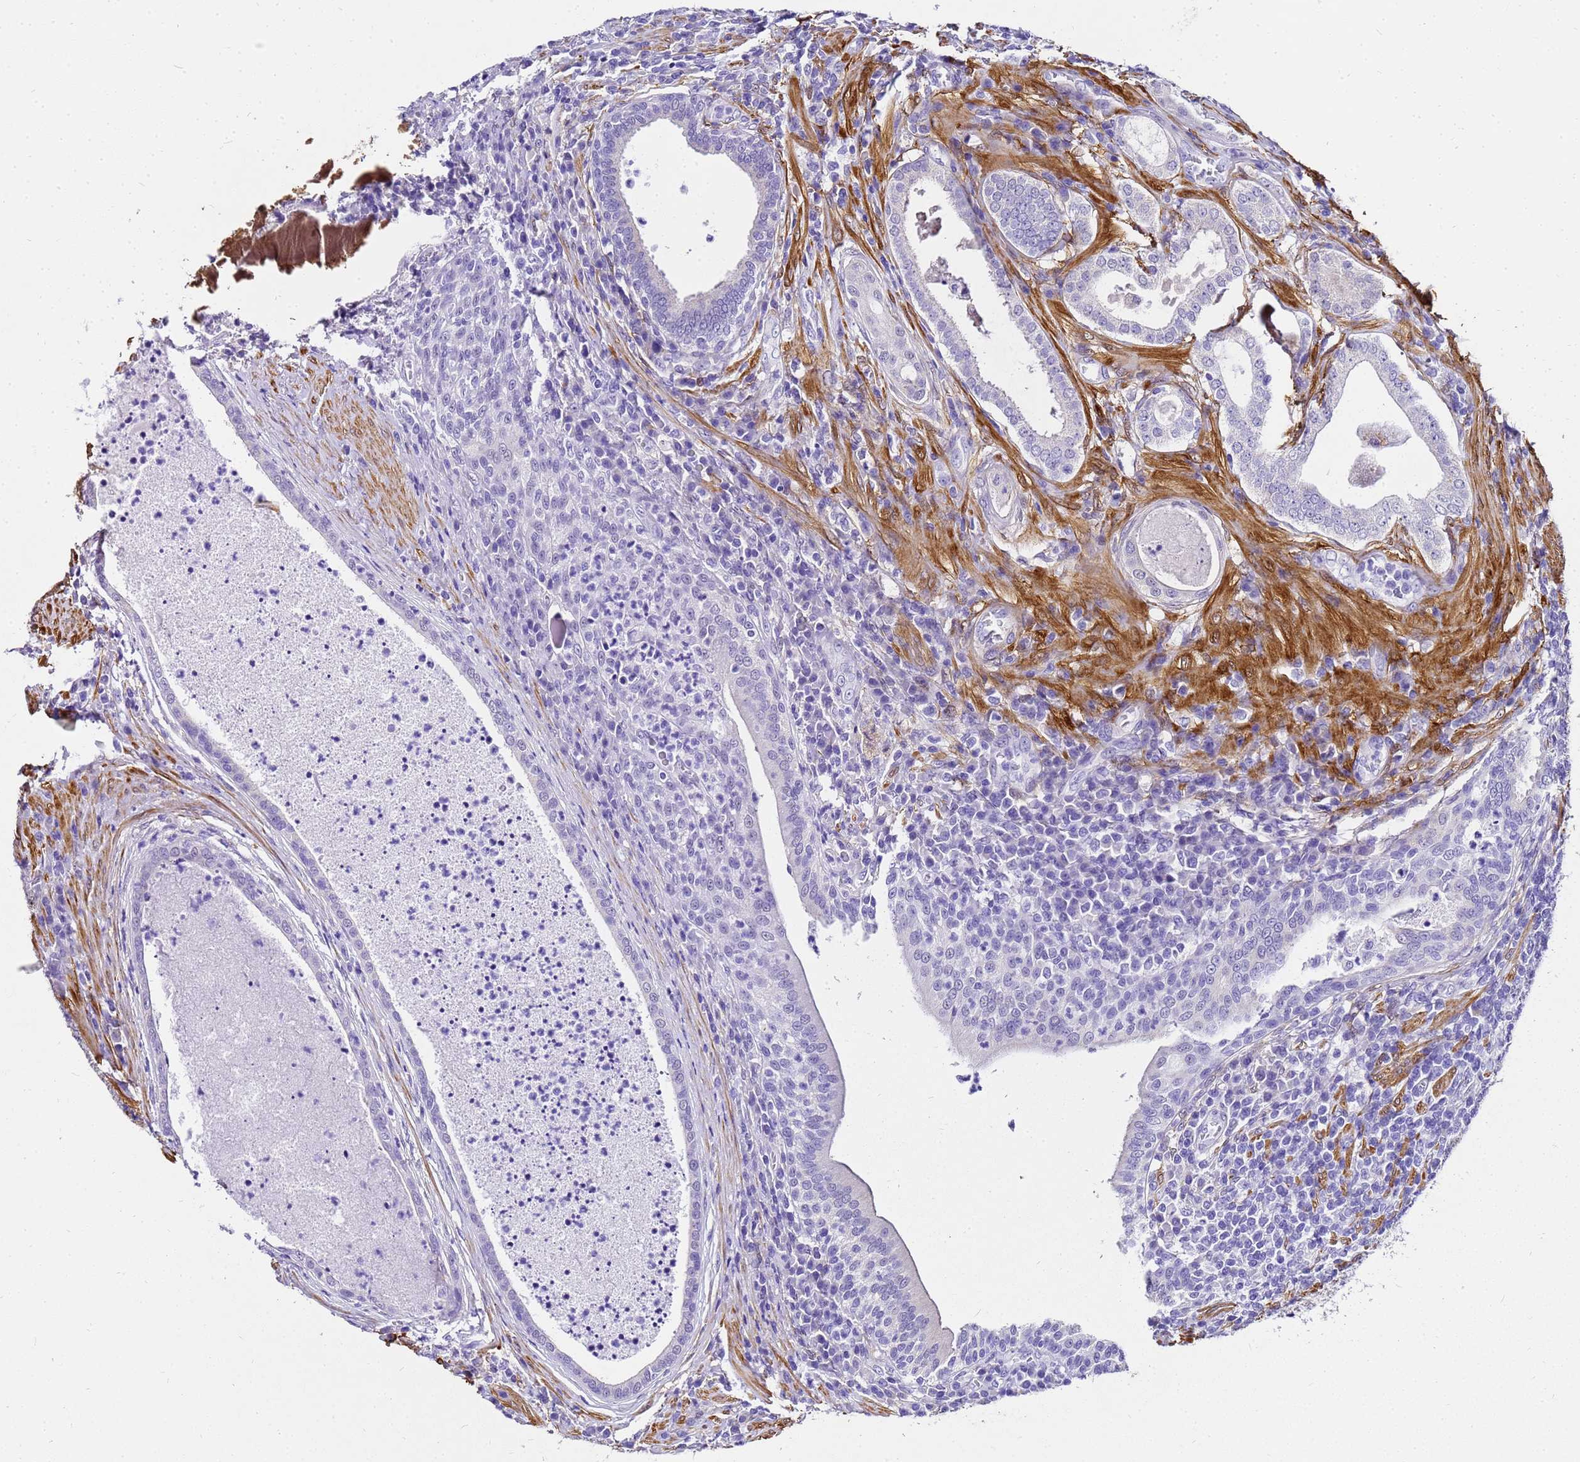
{"staining": {"intensity": "negative", "quantity": "none", "location": "none"}, "tissue": "prostate cancer", "cell_type": "Tumor cells", "image_type": "cancer", "snomed": [{"axis": "morphology", "description": "Adenocarcinoma, Low grade"}, {"axis": "topography", "description": "Prostate"}], "caption": "The image reveals no staining of tumor cells in prostate adenocarcinoma (low-grade). (DAB (3,3'-diaminobenzidine) immunohistochemistry visualized using brightfield microscopy, high magnification).", "gene": "HSPB6", "patient": {"sex": "male", "age": 68}}